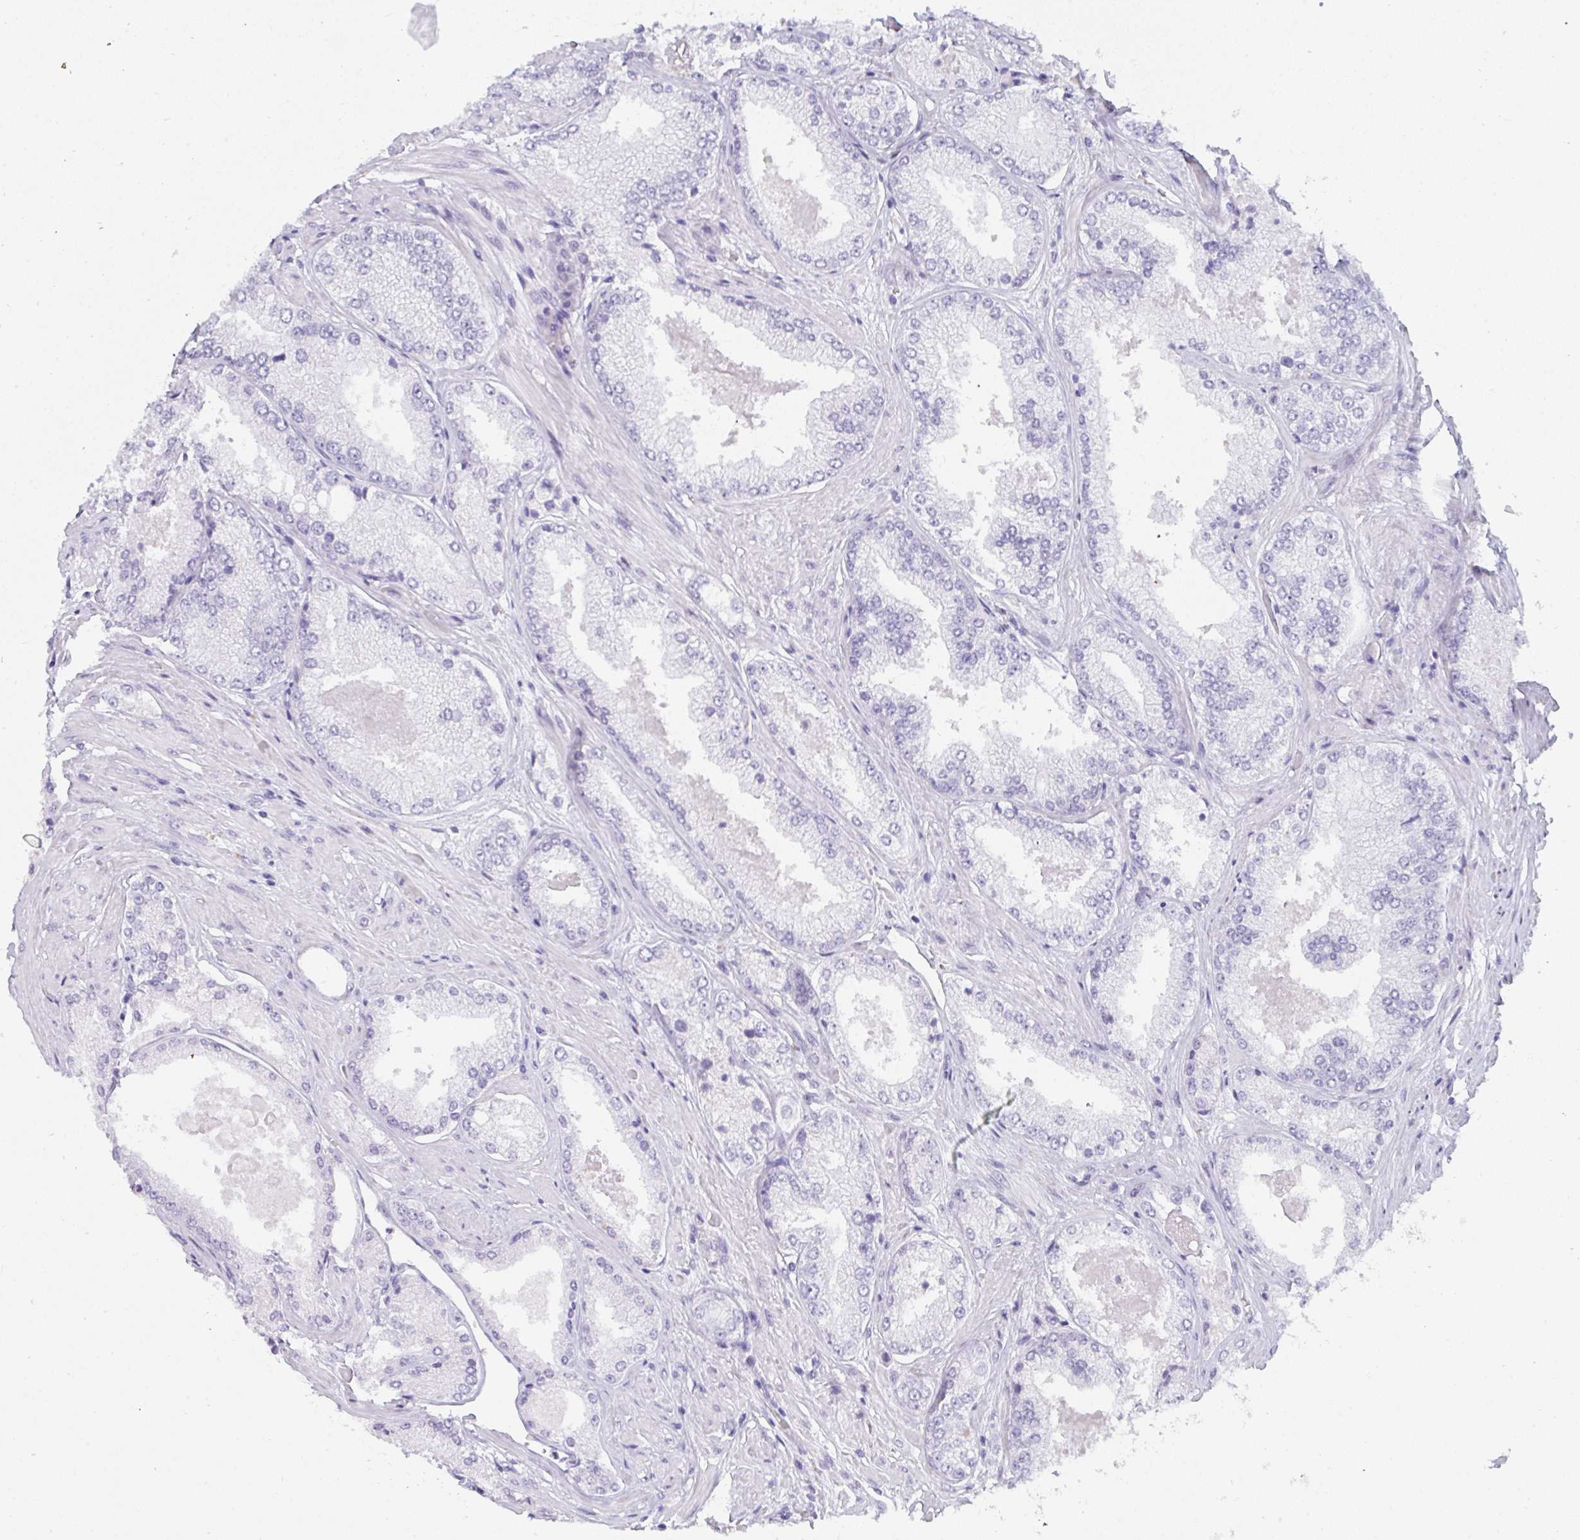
{"staining": {"intensity": "negative", "quantity": "none", "location": "none"}, "tissue": "prostate cancer", "cell_type": "Tumor cells", "image_type": "cancer", "snomed": [{"axis": "morphology", "description": "Adenocarcinoma, Low grade"}, {"axis": "topography", "description": "Prostate"}], "caption": "Tumor cells are negative for protein expression in human adenocarcinoma (low-grade) (prostate). (Stains: DAB immunohistochemistry (IHC) with hematoxylin counter stain, Microscopy: brightfield microscopy at high magnification).", "gene": "PRDM9", "patient": {"sex": "male", "age": 68}}